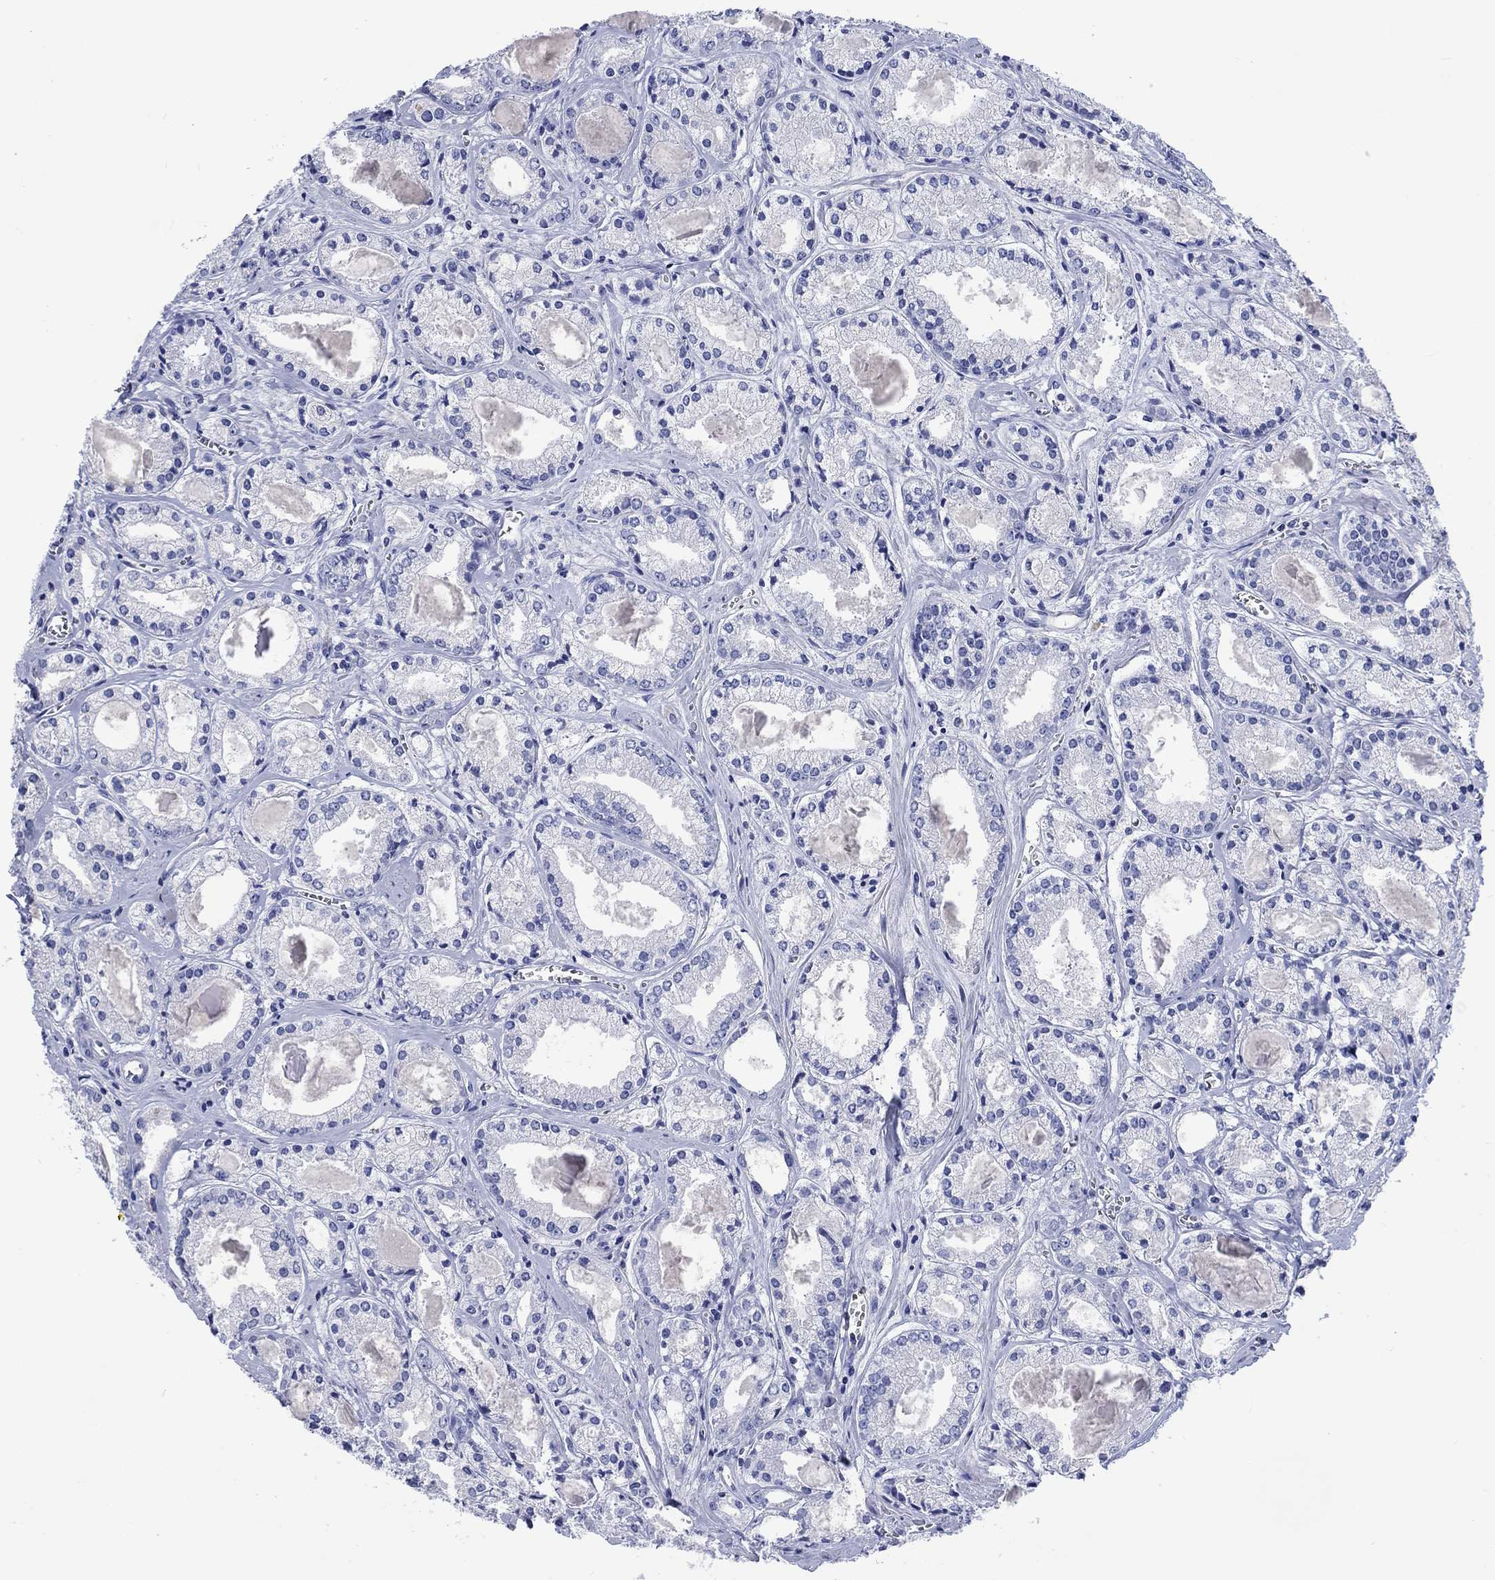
{"staining": {"intensity": "negative", "quantity": "none", "location": "none"}, "tissue": "prostate cancer", "cell_type": "Tumor cells", "image_type": "cancer", "snomed": [{"axis": "morphology", "description": "Adenocarcinoma, NOS"}, {"axis": "topography", "description": "Prostate"}], "caption": "Tumor cells are negative for protein expression in human adenocarcinoma (prostate).", "gene": "TOMM20L", "patient": {"sex": "male", "age": 72}}